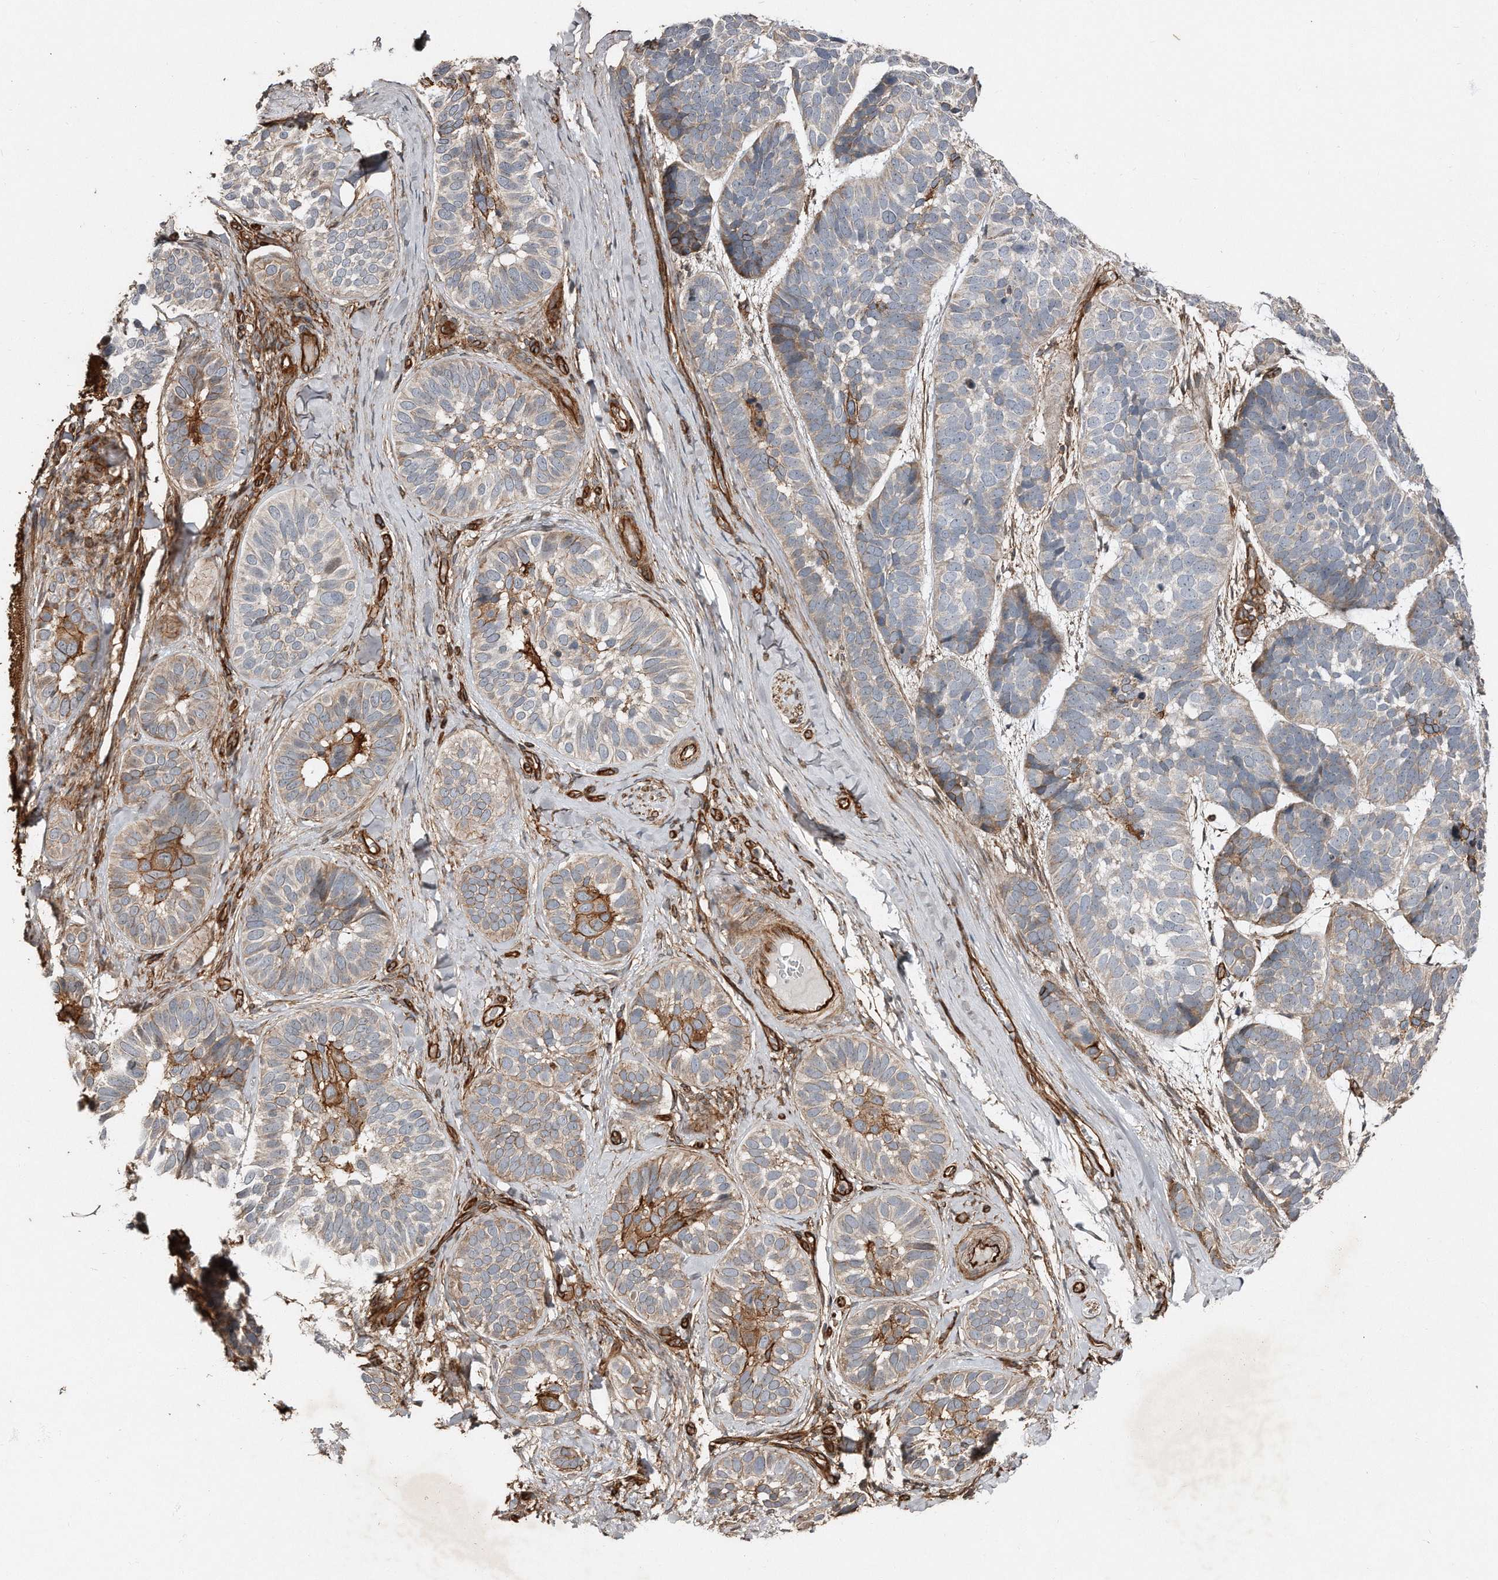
{"staining": {"intensity": "moderate", "quantity": "<25%", "location": "cytoplasmic/membranous"}, "tissue": "skin cancer", "cell_type": "Tumor cells", "image_type": "cancer", "snomed": [{"axis": "morphology", "description": "Basal cell carcinoma"}, {"axis": "topography", "description": "Skin"}], "caption": "The immunohistochemical stain highlights moderate cytoplasmic/membranous positivity in tumor cells of skin basal cell carcinoma tissue.", "gene": "SNAP47", "patient": {"sex": "male", "age": 62}}